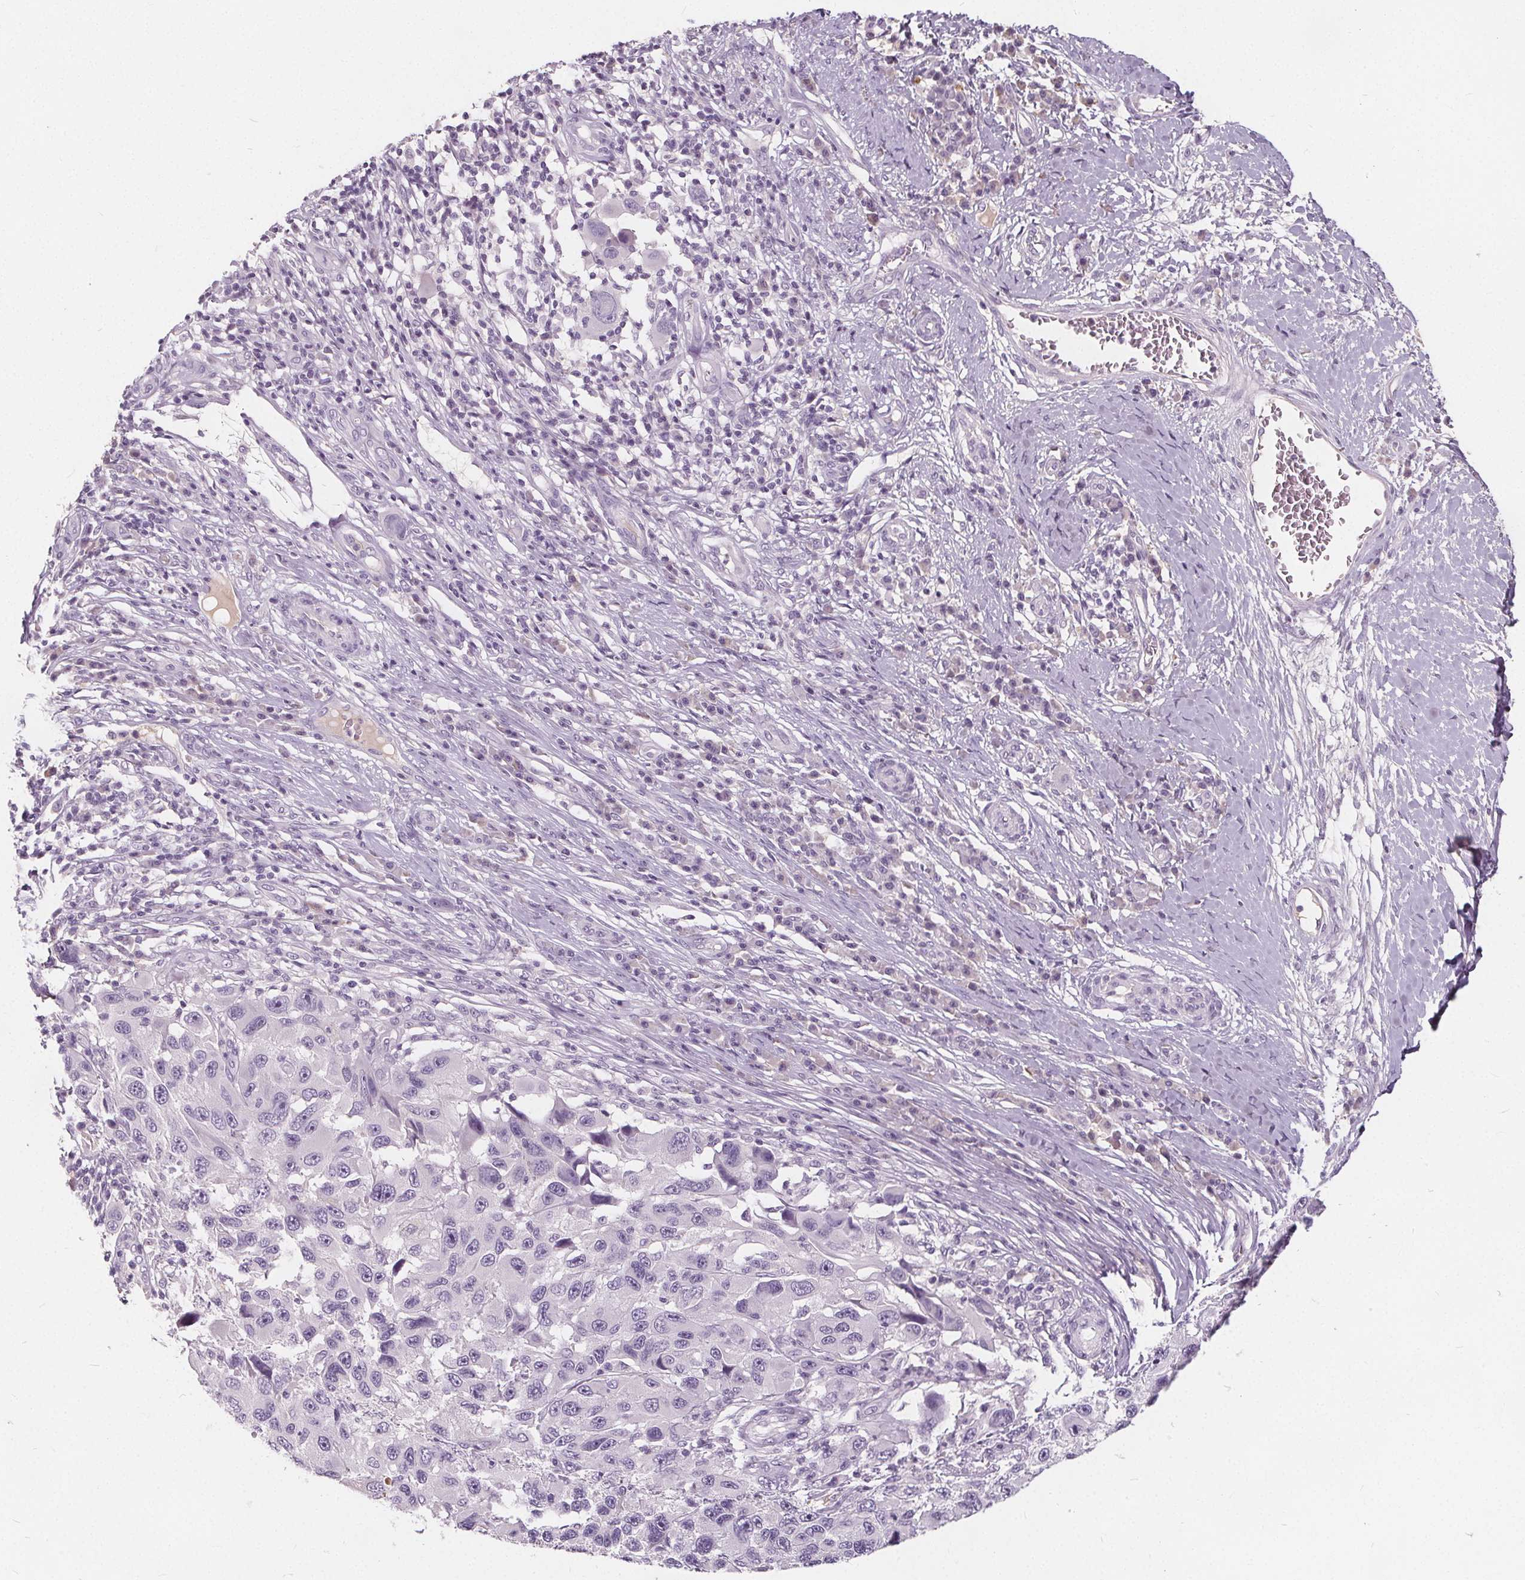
{"staining": {"intensity": "negative", "quantity": "none", "location": "none"}, "tissue": "melanoma", "cell_type": "Tumor cells", "image_type": "cancer", "snomed": [{"axis": "morphology", "description": "Malignant melanoma, NOS"}, {"axis": "topography", "description": "Skin"}], "caption": "Immunohistochemistry photomicrograph of melanoma stained for a protein (brown), which shows no staining in tumor cells. The staining was performed using DAB (3,3'-diaminobenzidine) to visualize the protein expression in brown, while the nuclei were stained in blue with hematoxylin (Magnification: 20x).", "gene": "PLA2G2E", "patient": {"sex": "male", "age": 53}}